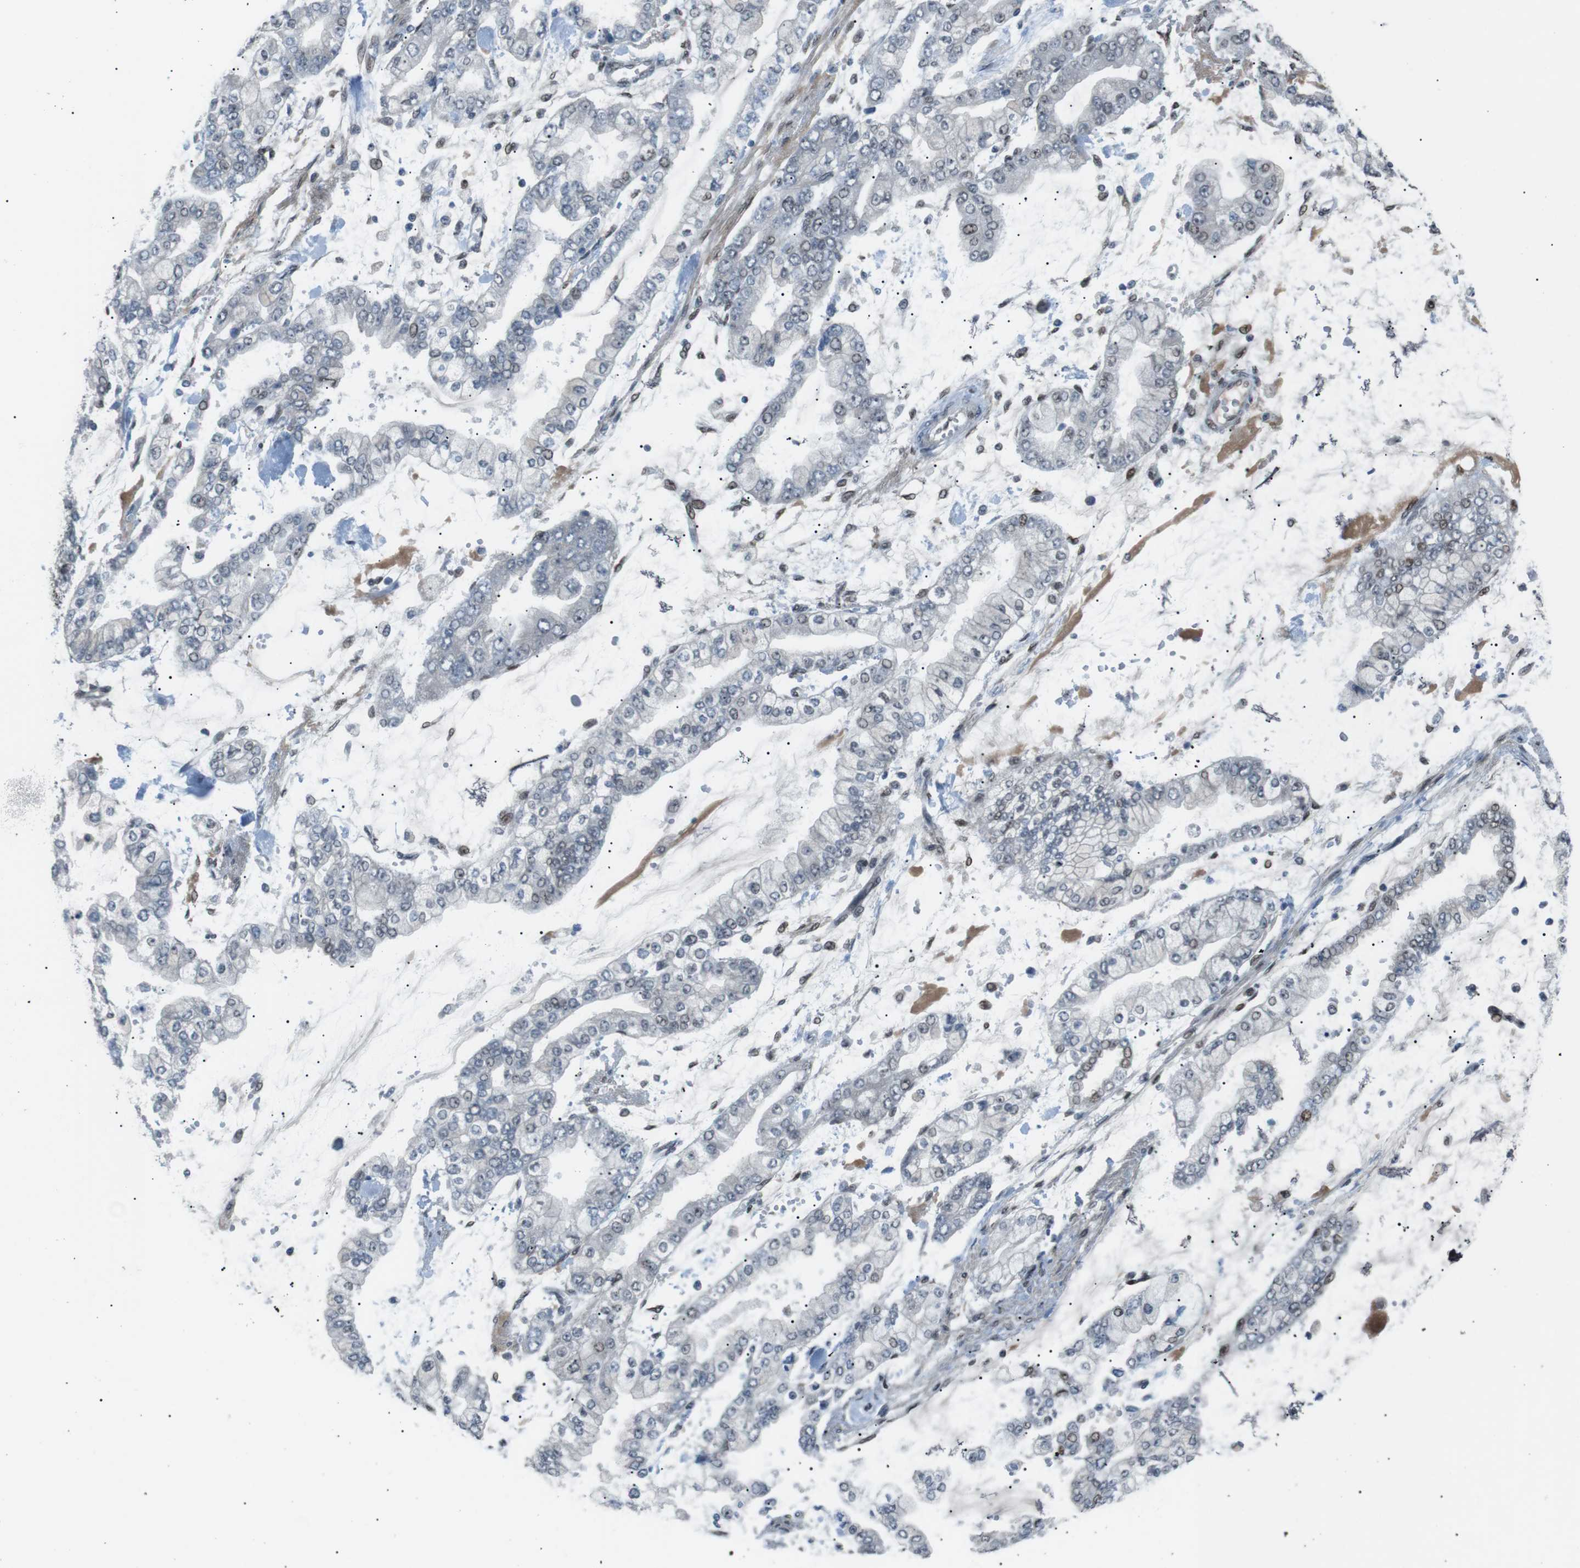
{"staining": {"intensity": "weak", "quantity": "<25%", "location": "nuclear"}, "tissue": "stomach cancer", "cell_type": "Tumor cells", "image_type": "cancer", "snomed": [{"axis": "morphology", "description": "Normal tissue, NOS"}, {"axis": "morphology", "description": "Adenocarcinoma, NOS"}, {"axis": "topography", "description": "Stomach, upper"}, {"axis": "topography", "description": "Stomach"}], "caption": "Immunohistochemistry (IHC) image of human stomach adenocarcinoma stained for a protein (brown), which displays no staining in tumor cells.", "gene": "SRPK2", "patient": {"sex": "male", "age": 76}}